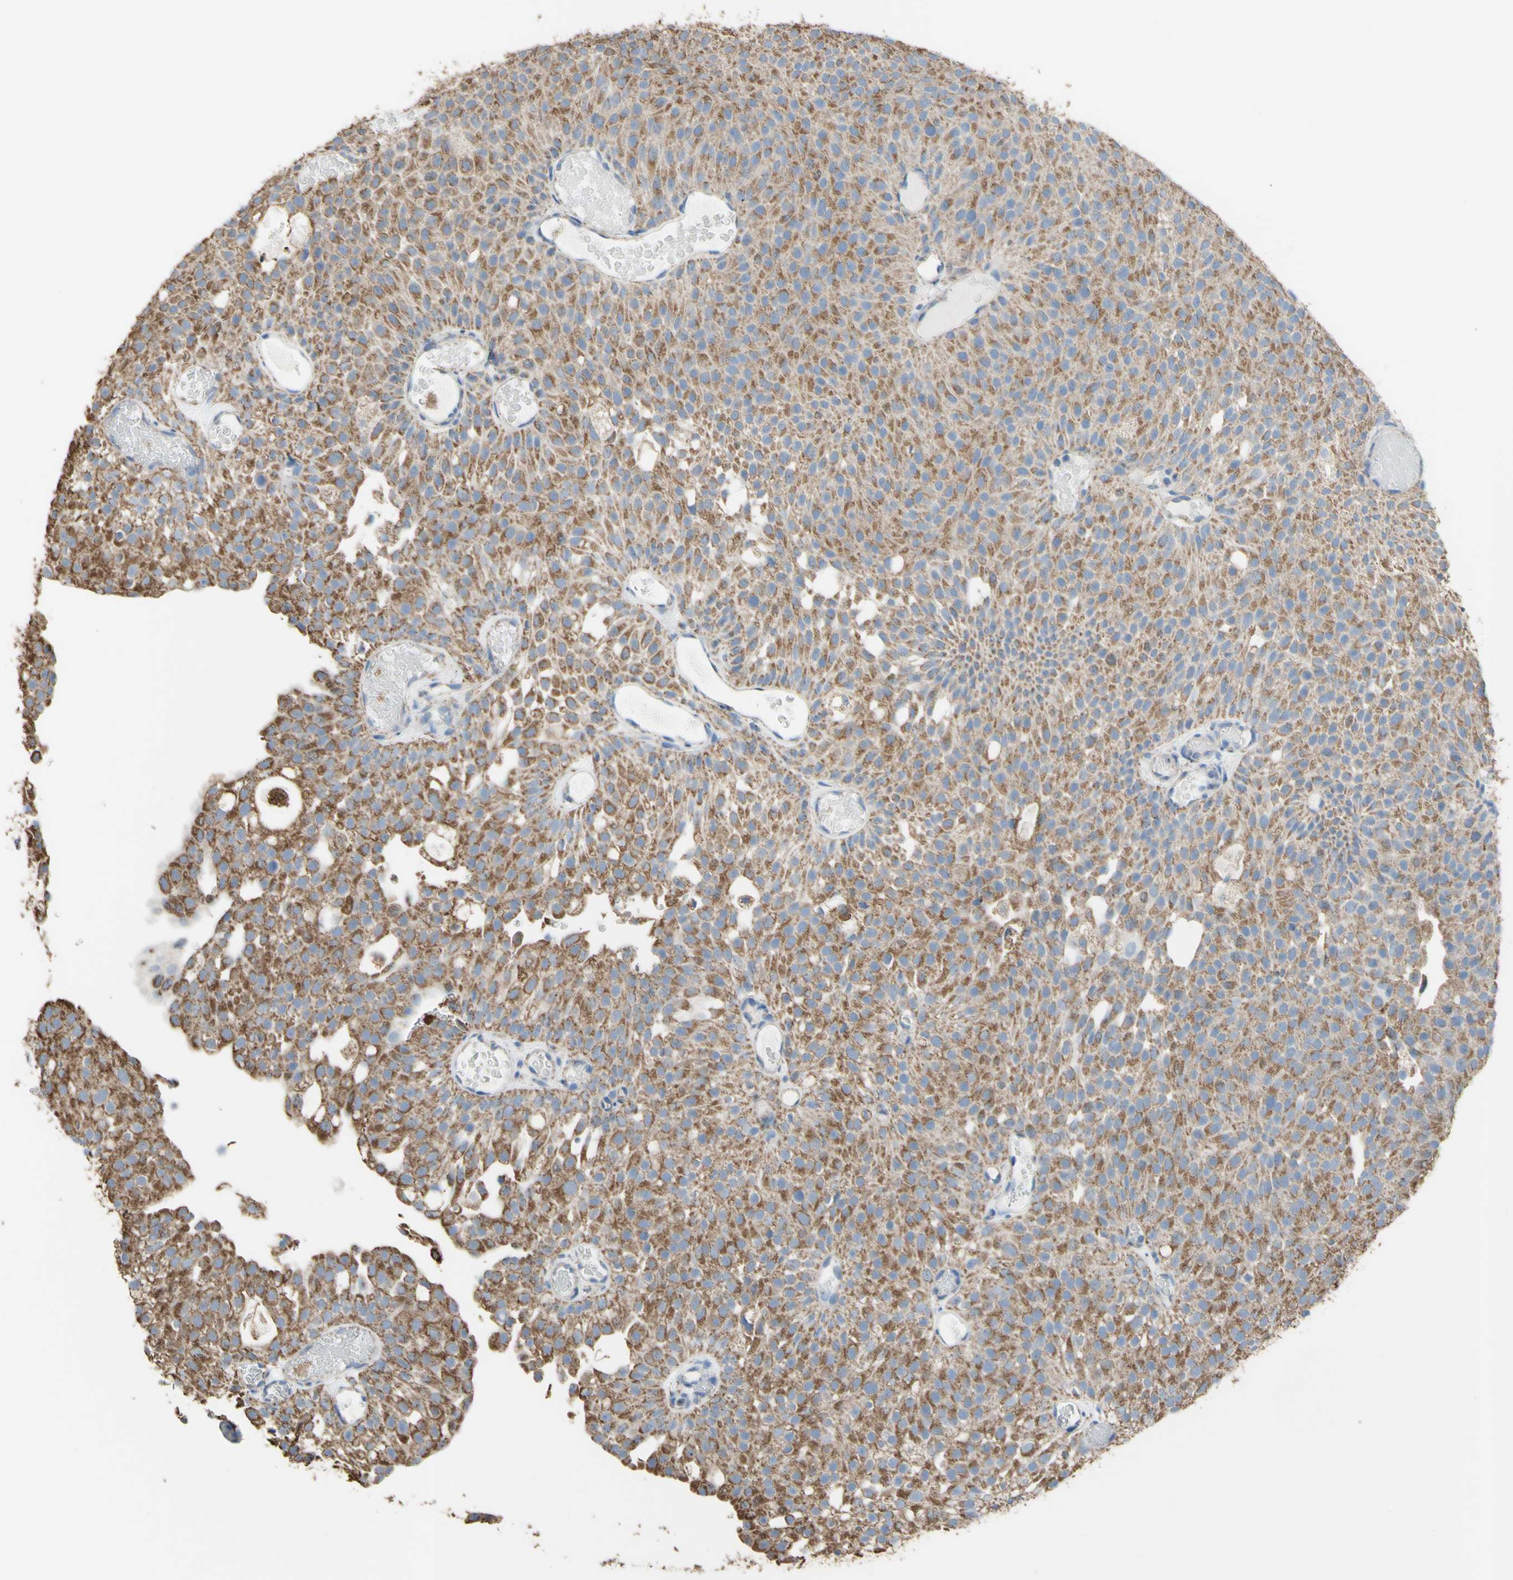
{"staining": {"intensity": "moderate", "quantity": ">75%", "location": "cytoplasmic/membranous"}, "tissue": "urothelial cancer", "cell_type": "Tumor cells", "image_type": "cancer", "snomed": [{"axis": "morphology", "description": "Urothelial carcinoma, Low grade"}, {"axis": "topography", "description": "Urinary bladder"}], "caption": "Low-grade urothelial carcinoma stained with a protein marker reveals moderate staining in tumor cells.", "gene": "CMKLR2", "patient": {"sex": "male", "age": 78}}